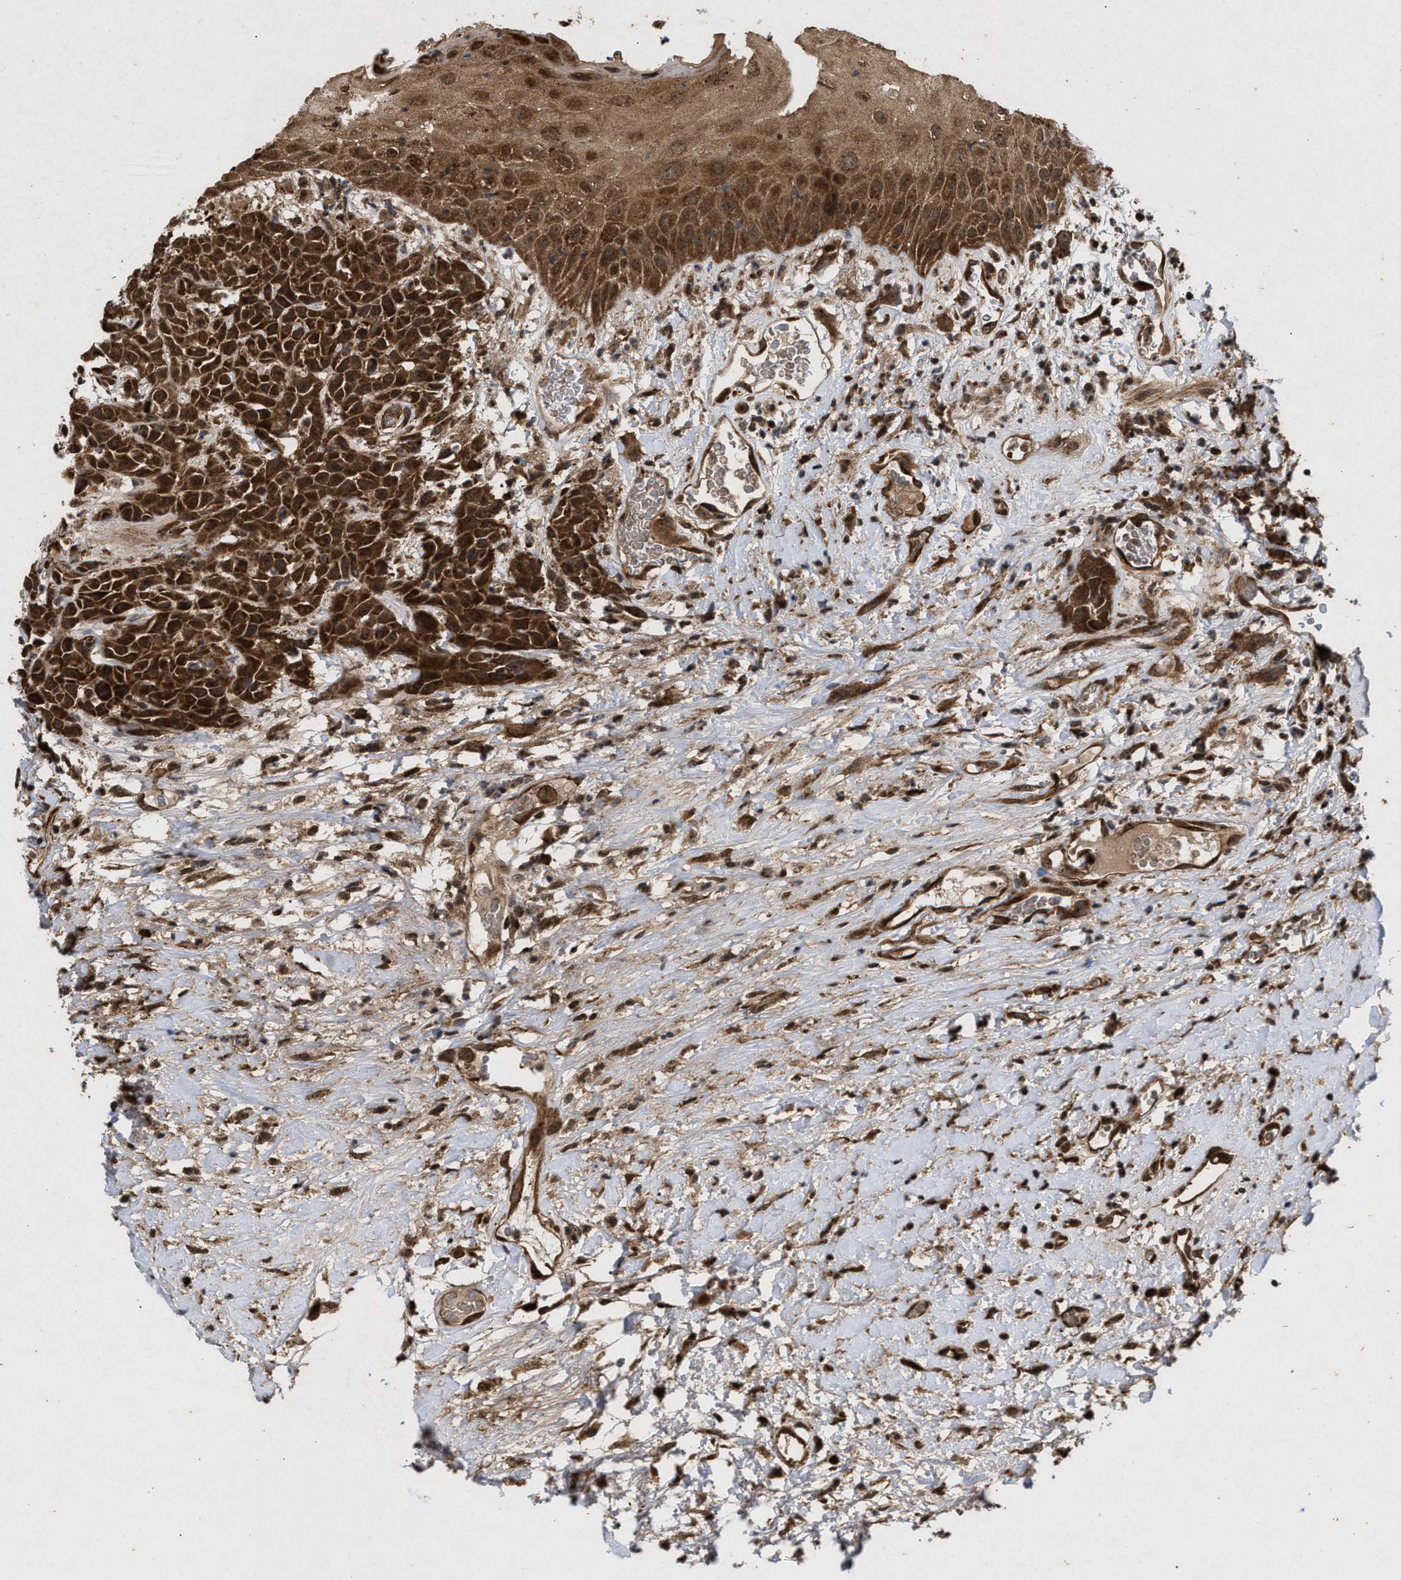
{"staining": {"intensity": "strong", "quantity": ">75%", "location": "cytoplasmic/membranous"}, "tissue": "head and neck cancer", "cell_type": "Tumor cells", "image_type": "cancer", "snomed": [{"axis": "morphology", "description": "Normal tissue, NOS"}, {"axis": "morphology", "description": "Squamous cell carcinoma, NOS"}, {"axis": "topography", "description": "Cartilage tissue"}, {"axis": "topography", "description": "Head-Neck"}], "caption": "The image shows a brown stain indicating the presence of a protein in the cytoplasmic/membranous of tumor cells in head and neck cancer (squamous cell carcinoma).", "gene": "CFLAR", "patient": {"sex": "male", "age": 62}}